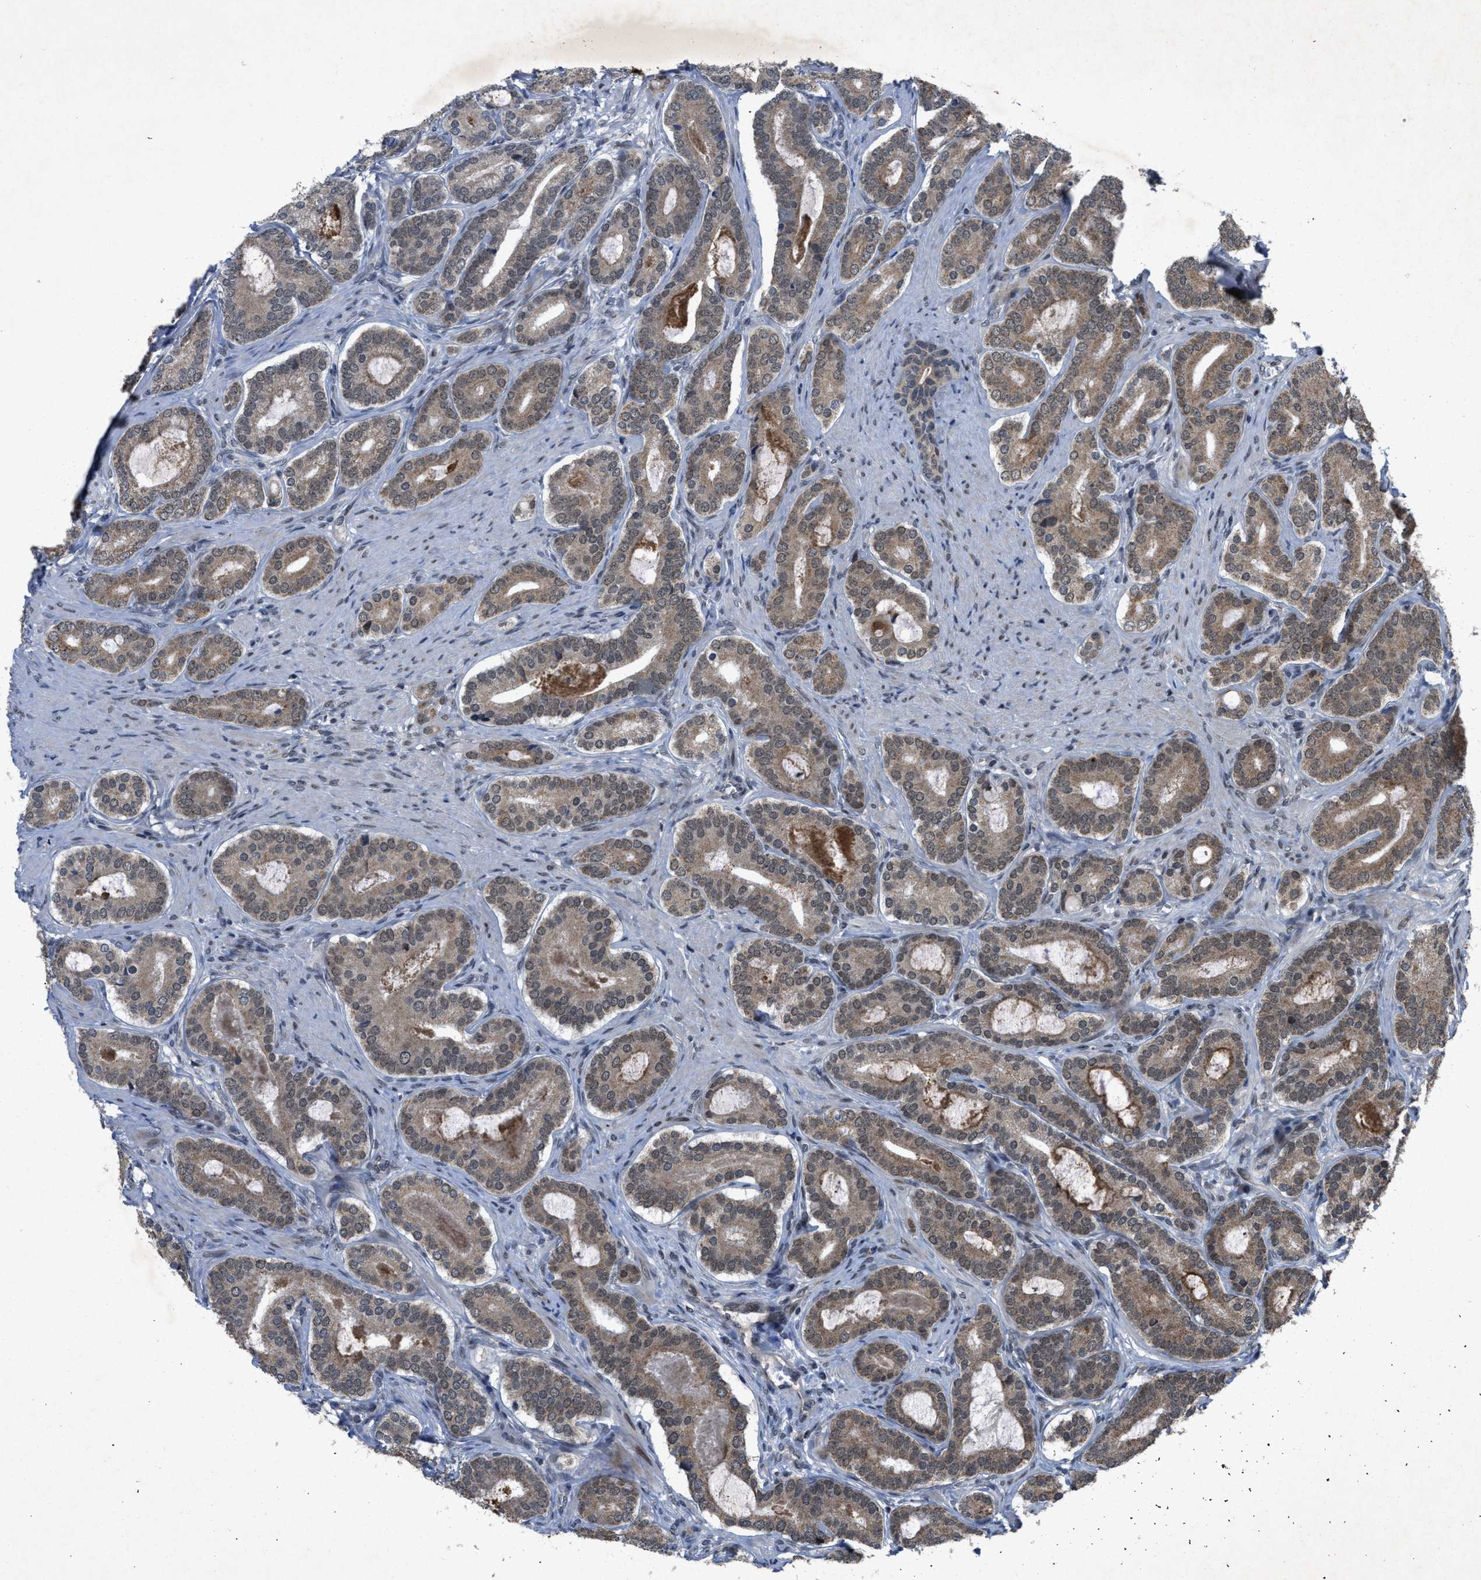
{"staining": {"intensity": "weak", "quantity": "25%-75%", "location": "cytoplasmic/membranous"}, "tissue": "prostate cancer", "cell_type": "Tumor cells", "image_type": "cancer", "snomed": [{"axis": "morphology", "description": "Adenocarcinoma, High grade"}, {"axis": "topography", "description": "Prostate"}], "caption": "Human prostate cancer (adenocarcinoma (high-grade)) stained with a brown dye demonstrates weak cytoplasmic/membranous positive positivity in about 25%-75% of tumor cells.", "gene": "ZNHIT1", "patient": {"sex": "male", "age": 60}}